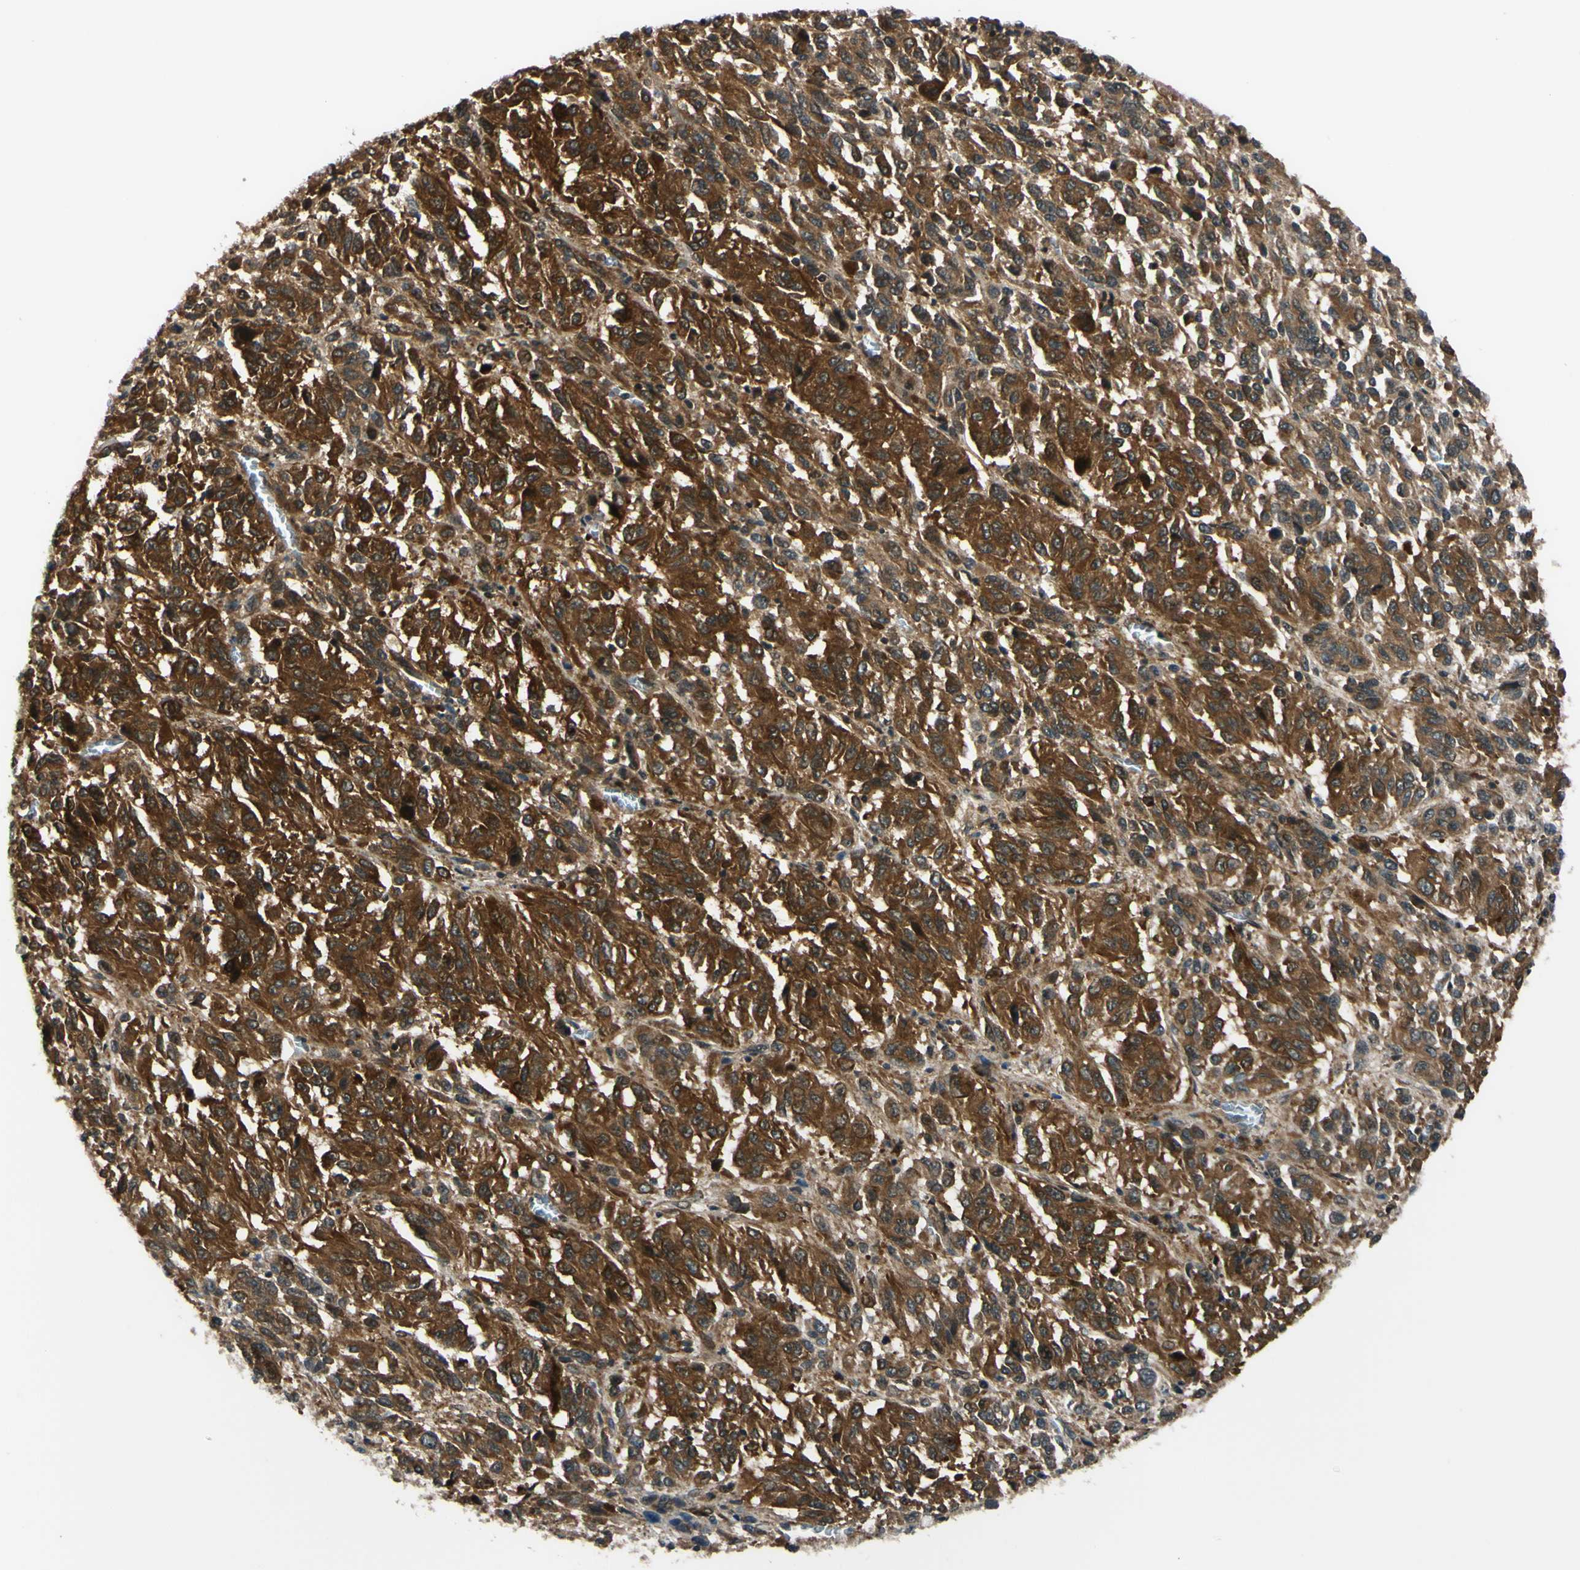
{"staining": {"intensity": "strong", "quantity": ">75%", "location": "cytoplasmic/membranous"}, "tissue": "melanoma", "cell_type": "Tumor cells", "image_type": "cancer", "snomed": [{"axis": "morphology", "description": "Malignant melanoma, Metastatic site"}, {"axis": "topography", "description": "Lung"}], "caption": "Protein expression analysis of melanoma shows strong cytoplasmic/membranous expression in approximately >75% of tumor cells.", "gene": "ABCC8", "patient": {"sex": "male", "age": 64}}